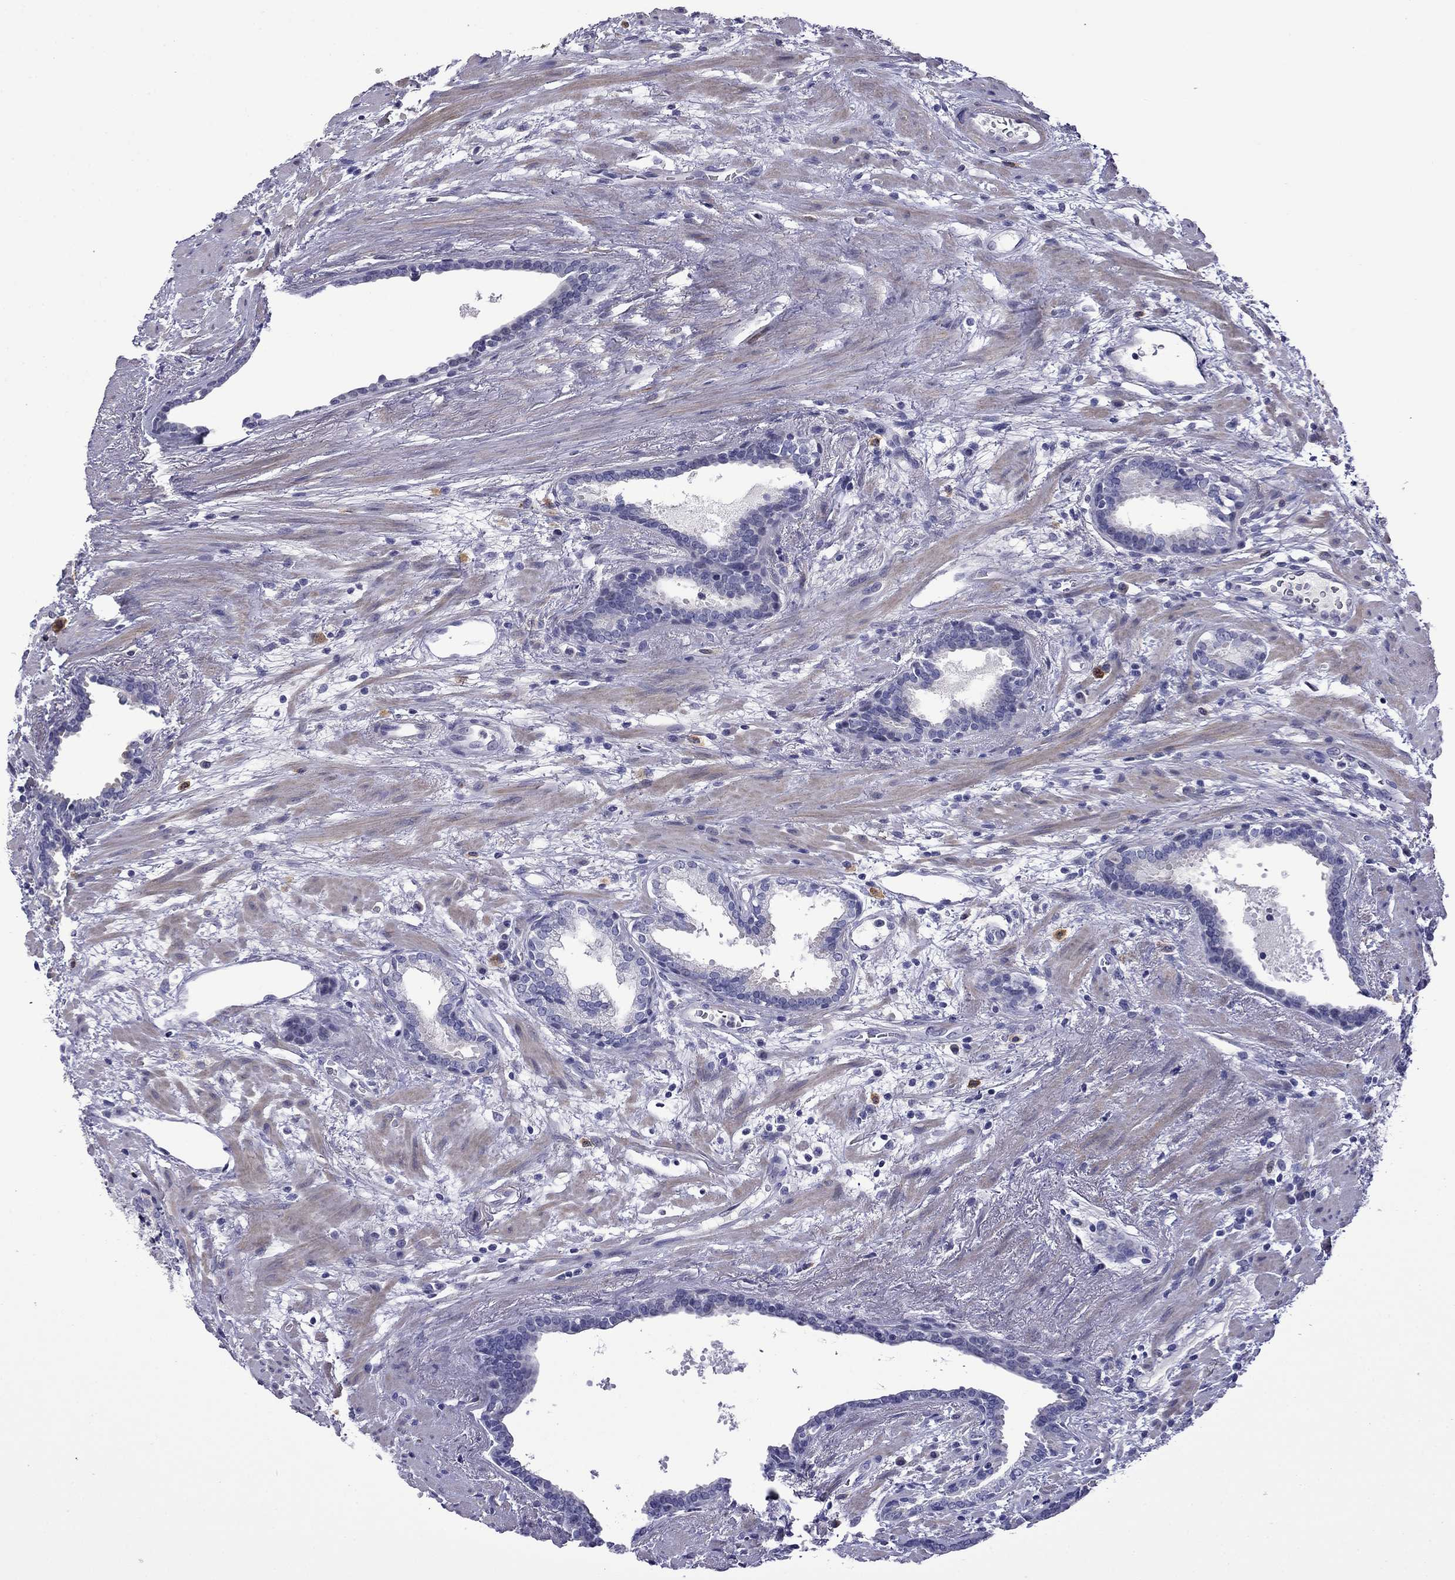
{"staining": {"intensity": "negative", "quantity": "none", "location": "none"}, "tissue": "prostate cancer", "cell_type": "Tumor cells", "image_type": "cancer", "snomed": [{"axis": "morphology", "description": "Adenocarcinoma, NOS"}, {"axis": "topography", "description": "Prostate"}], "caption": "An image of prostate cancer (adenocarcinoma) stained for a protein demonstrates no brown staining in tumor cells.", "gene": "STAR", "patient": {"sex": "male", "age": 66}}